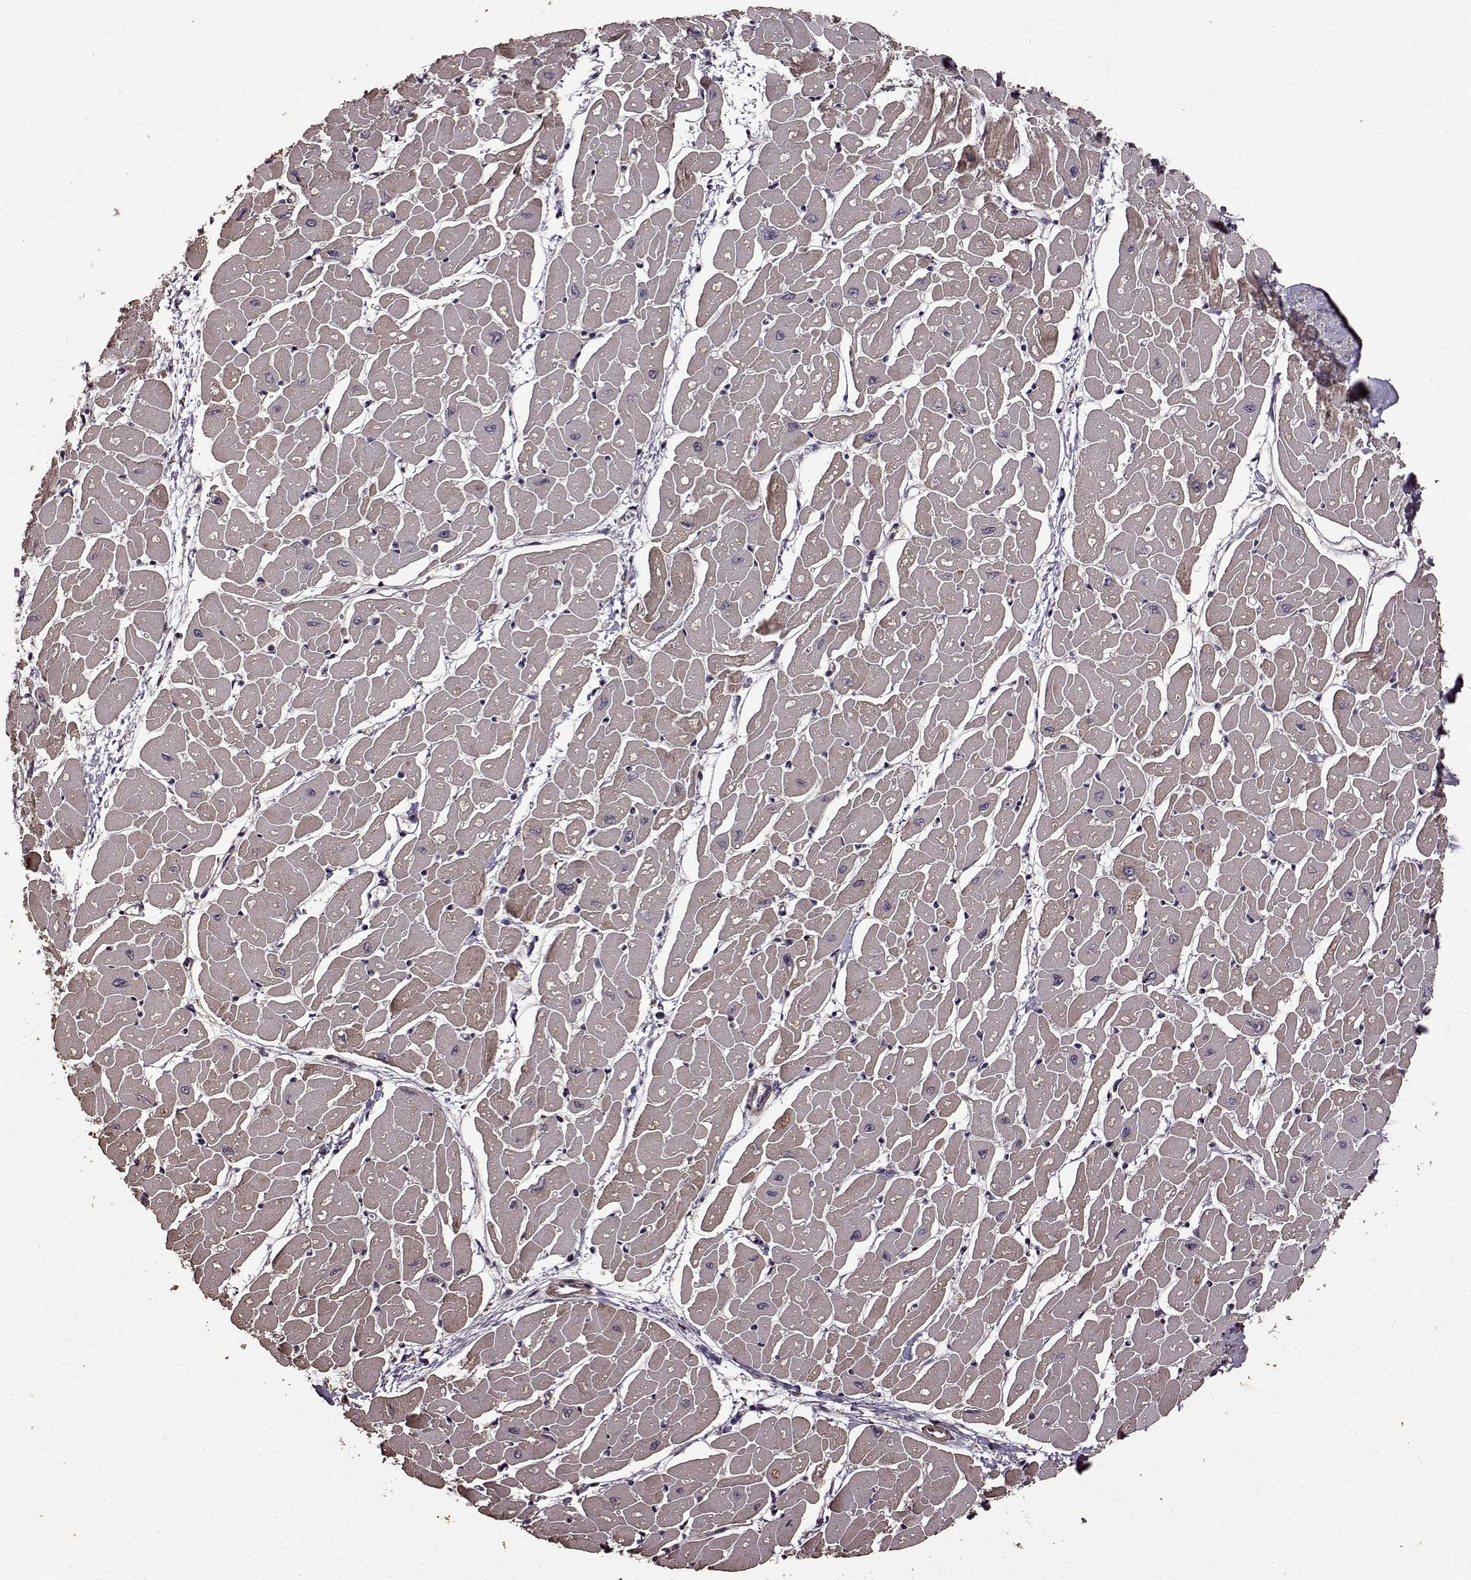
{"staining": {"intensity": "moderate", "quantity": "25%-75%", "location": "cytoplasmic/membranous"}, "tissue": "heart muscle", "cell_type": "Cardiomyocytes", "image_type": "normal", "snomed": [{"axis": "morphology", "description": "Normal tissue, NOS"}, {"axis": "topography", "description": "Heart"}], "caption": "Immunohistochemical staining of normal heart muscle shows medium levels of moderate cytoplasmic/membranous expression in approximately 25%-75% of cardiomyocytes. (brown staining indicates protein expression, while blue staining denotes nuclei).", "gene": "FBXW11", "patient": {"sex": "male", "age": 57}}